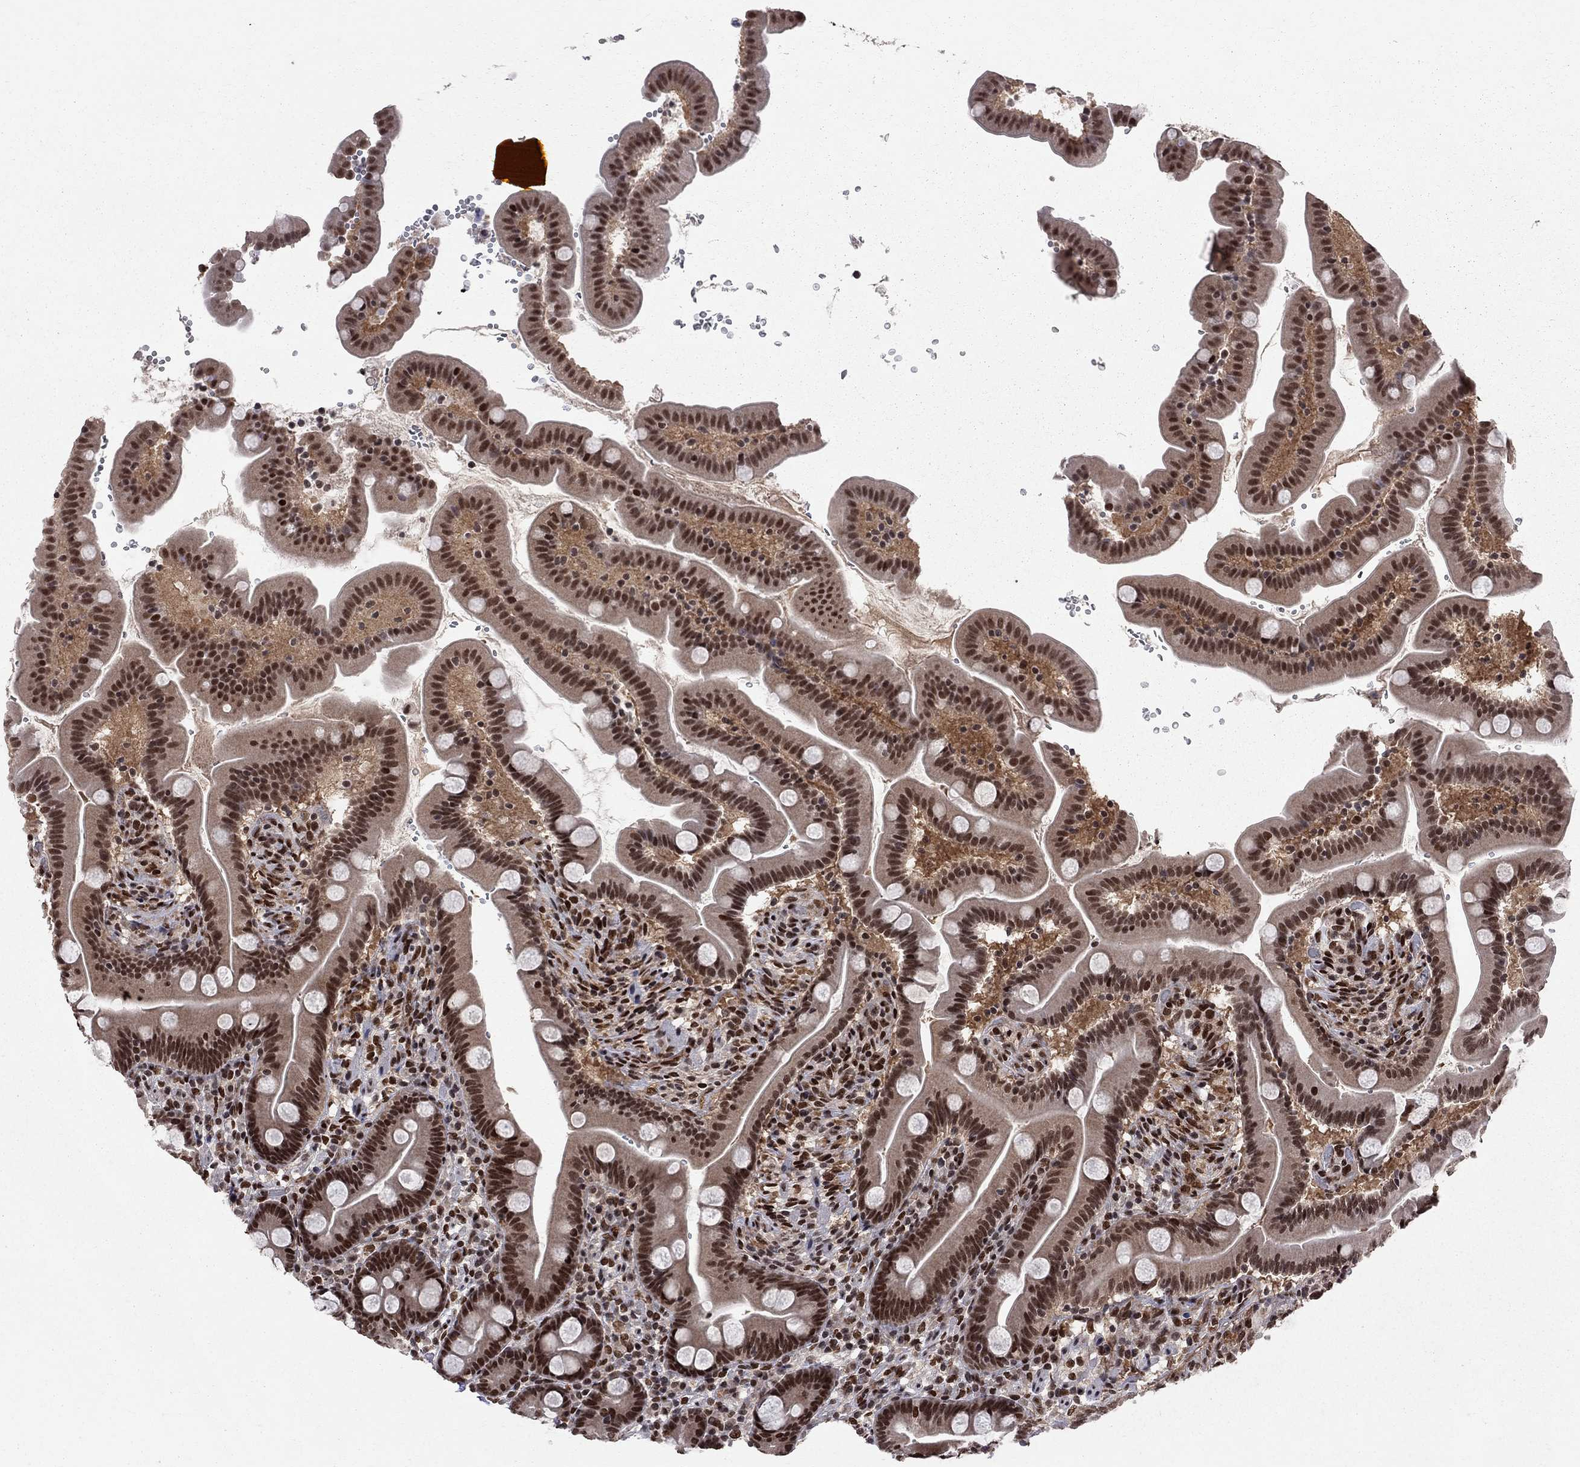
{"staining": {"intensity": "strong", "quantity": "25%-75%", "location": "nuclear"}, "tissue": "small intestine", "cell_type": "Glandular cells", "image_type": "normal", "snomed": [{"axis": "morphology", "description": "Normal tissue, NOS"}, {"axis": "topography", "description": "Small intestine"}], "caption": "Protein staining shows strong nuclear staining in about 25%-75% of glandular cells in normal small intestine. Using DAB (brown) and hematoxylin (blue) stains, captured at high magnification using brightfield microscopy.", "gene": "SAP30L", "patient": {"sex": "female", "age": 44}}